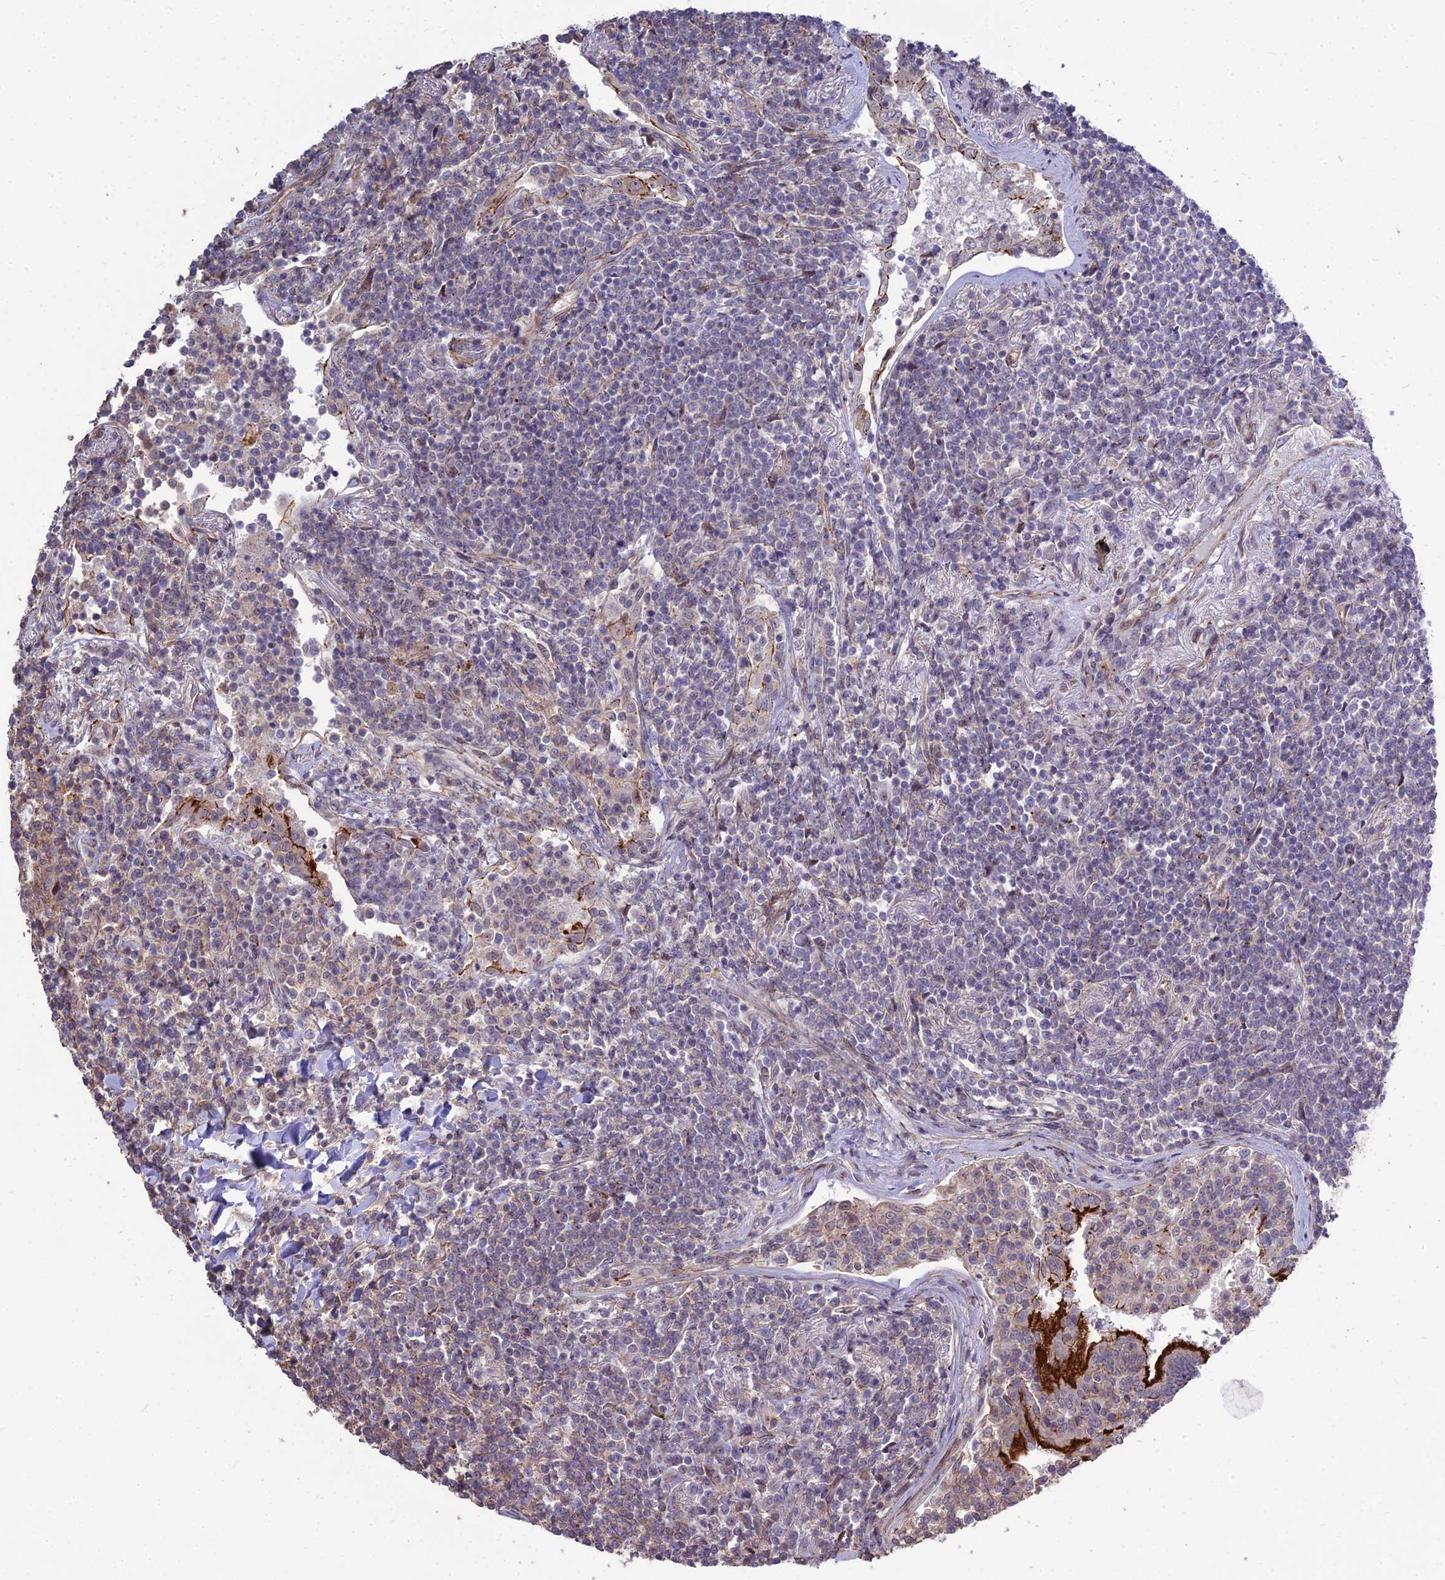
{"staining": {"intensity": "negative", "quantity": "none", "location": "none"}, "tissue": "lymphoma", "cell_type": "Tumor cells", "image_type": "cancer", "snomed": [{"axis": "morphology", "description": "Malignant lymphoma, non-Hodgkin's type, Low grade"}, {"axis": "topography", "description": "Lung"}], "caption": "Immunohistochemistry of malignant lymphoma, non-Hodgkin's type (low-grade) reveals no expression in tumor cells.", "gene": "TSPYL2", "patient": {"sex": "female", "age": 71}}